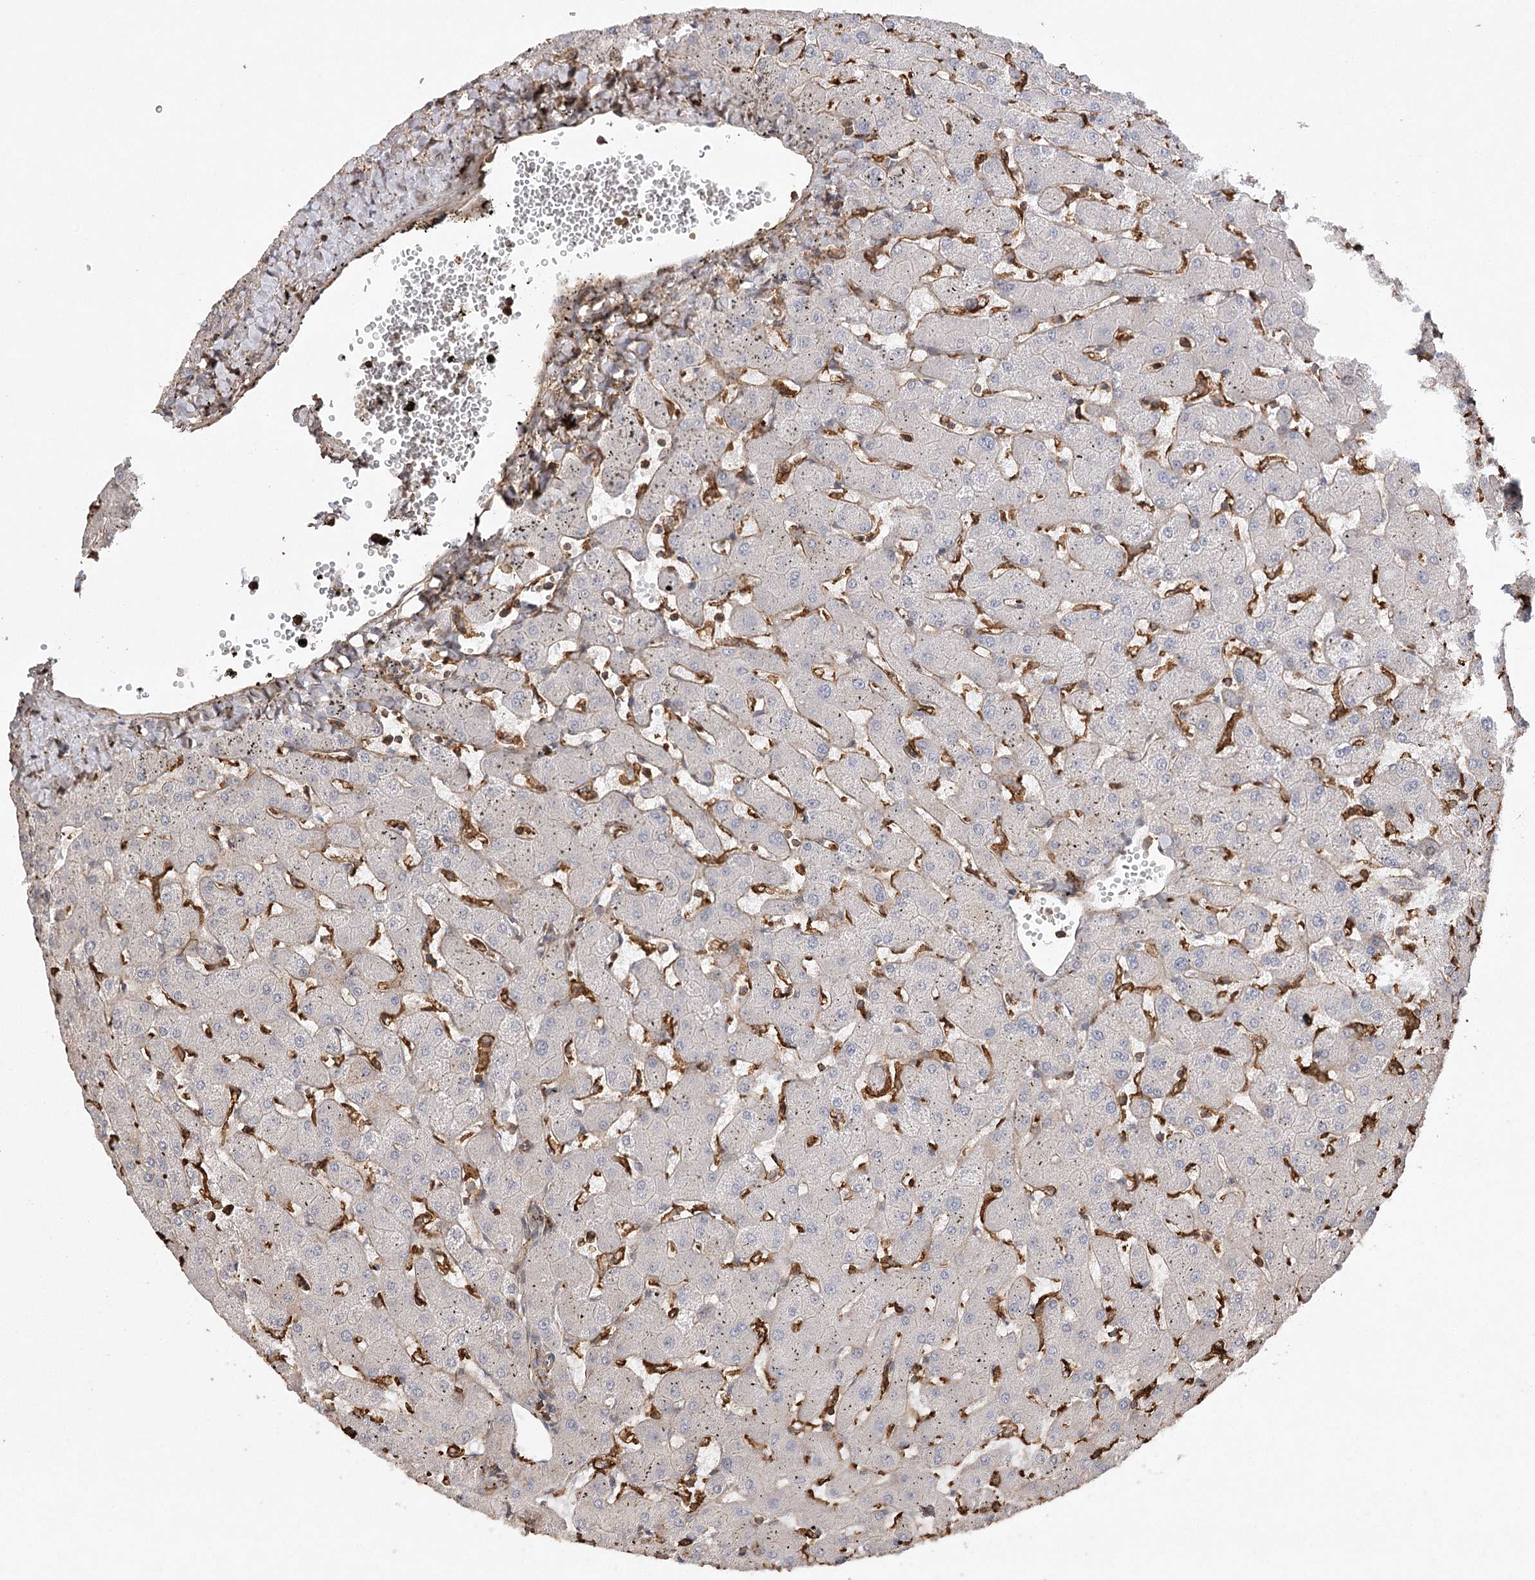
{"staining": {"intensity": "moderate", "quantity": "25%-75%", "location": "cytoplasmic/membranous"}, "tissue": "liver", "cell_type": "Cholangiocytes", "image_type": "normal", "snomed": [{"axis": "morphology", "description": "Normal tissue, NOS"}, {"axis": "topography", "description": "Liver"}], "caption": "A histopathology image of human liver stained for a protein displays moderate cytoplasmic/membranous brown staining in cholangiocytes.", "gene": "OBSL1", "patient": {"sex": "female", "age": 63}}